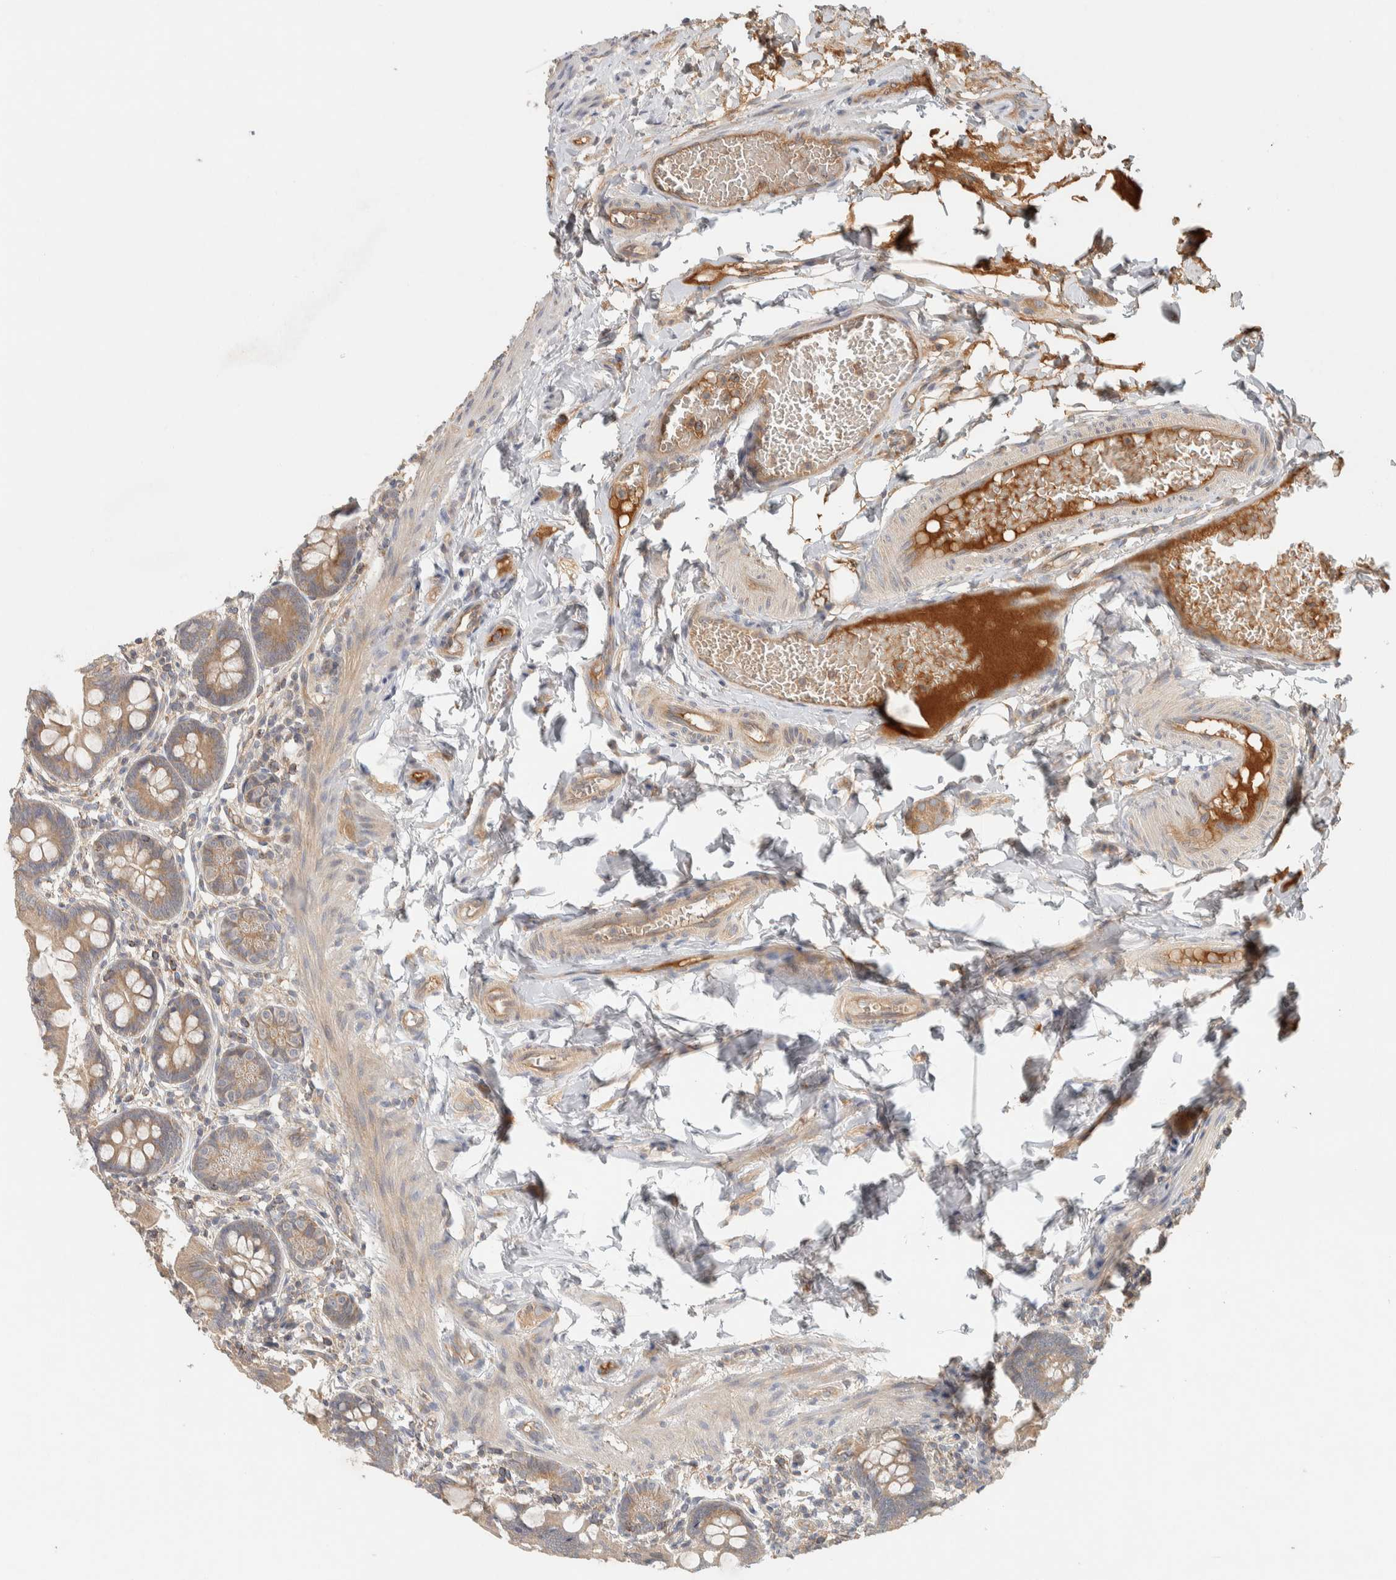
{"staining": {"intensity": "moderate", "quantity": ">75%", "location": "cytoplasmic/membranous"}, "tissue": "small intestine", "cell_type": "Glandular cells", "image_type": "normal", "snomed": [{"axis": "morphology", "description": "Normal tissue, NOS"}, {"axis": "topography", "description": "Small intestine"}], "caption": "Glandular cells demonstrate medium levels of moderate cytoplasmic/membranous positivity in about >75% of cells in unremarkable human small intestine. Using DAB (brown) and hematoxylin (blue) stains, captured at high magnification using brightfield microscopy.", "gene": "FAM167A", "patient": {"sex": "male", "age": 7}}